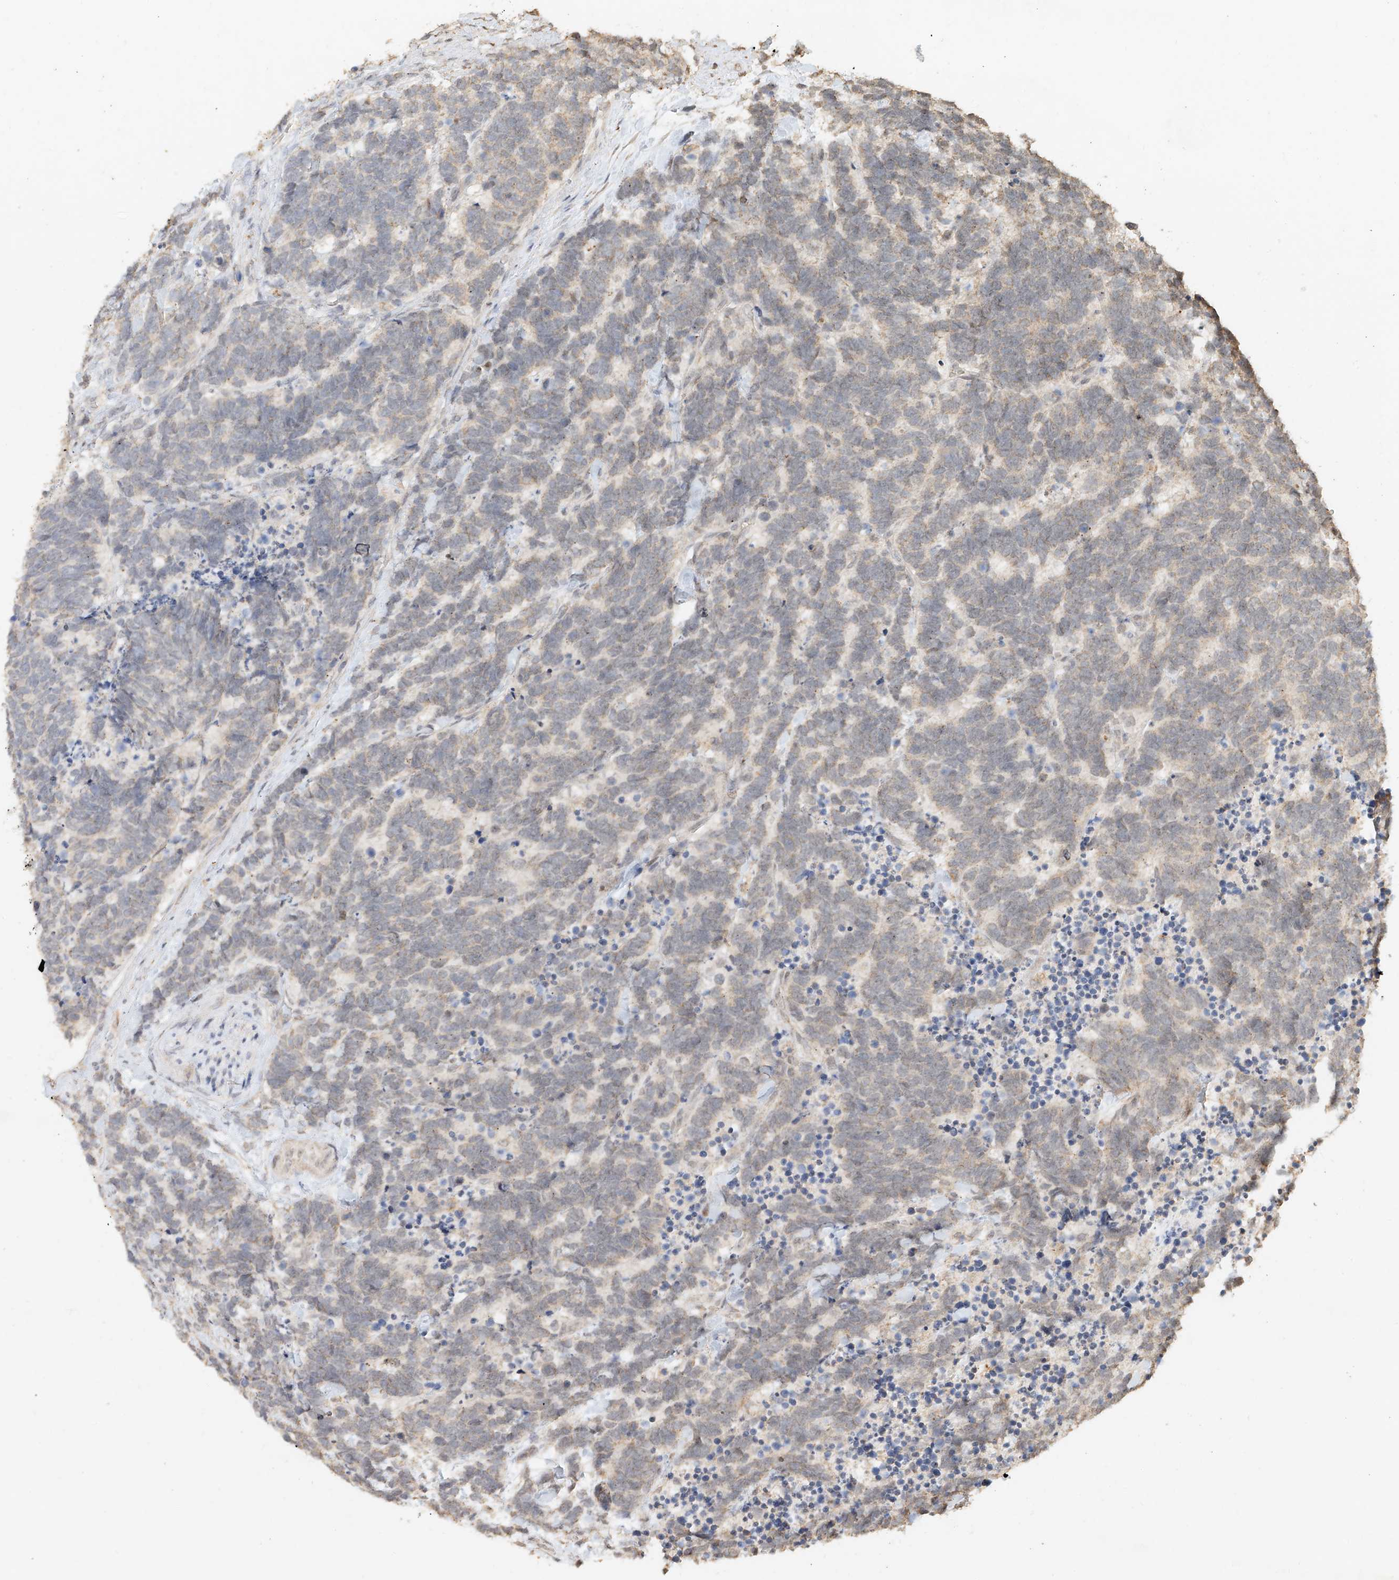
{"staining": {"intensity": "weak", "quantity": "<25%", "location": "cytoplasmic/membranous"}, "tissue": "carcinoid", "cell_type": "Tumor cells", "image_type": "cancer", "snomed": [{"axis": "morphology", "description": "Carcinoma, NOS"}, {"axis": "morphology", "description": "Carcinoid, malignant, NOS"}, {"axis": "topography", "description": "Urinary bladder"}], "caption": "Immunohistochemical staining of human carcinoid reveals no significant staining in tumor cells.", "gene": "CXorf58", "patient": {"sex": "male", "age": 57}}